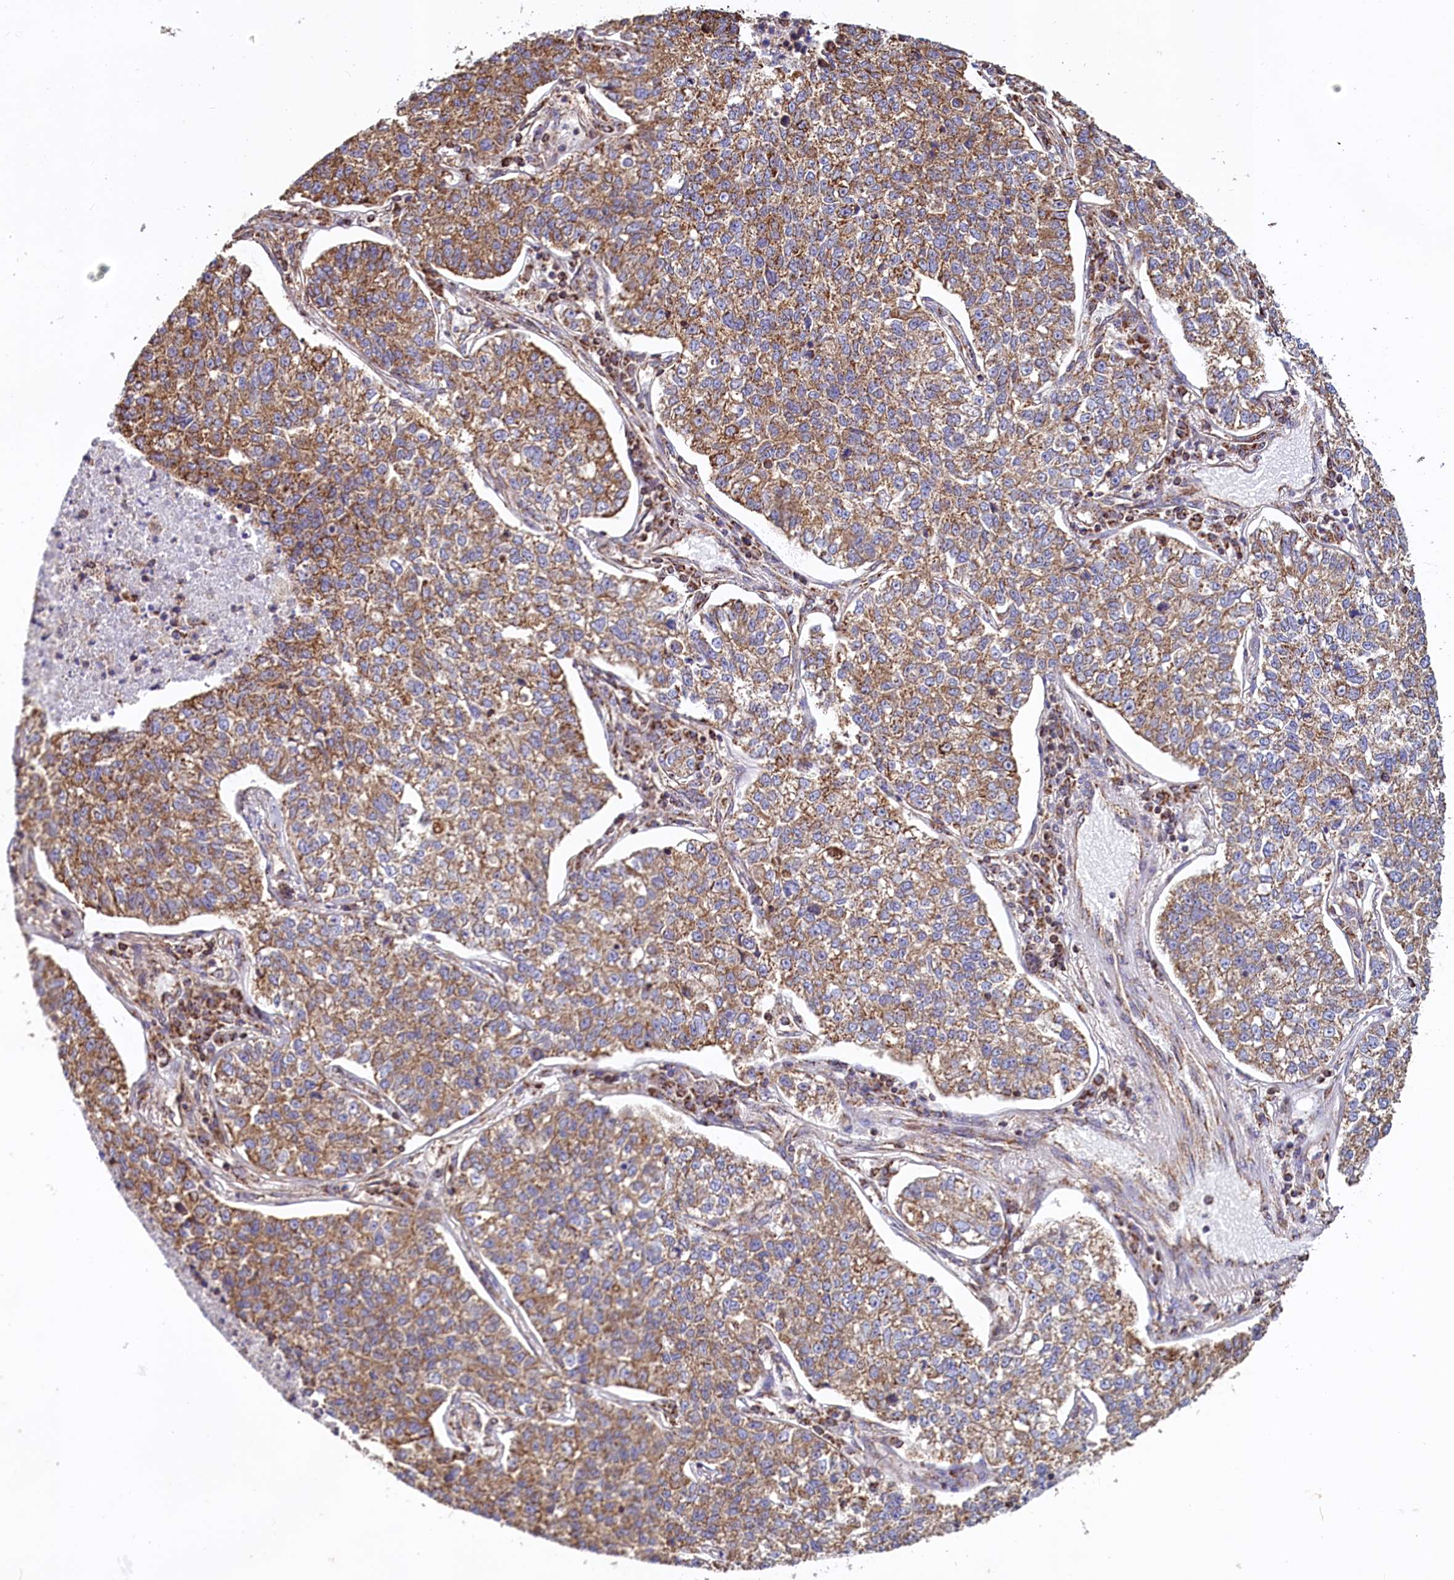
{"staining": {"intensity": "moderate", "quantity": ">75%", "location": "cytoplasmic/membranous"}, "tissue": "lung cancer", "cell_type": "Tumor cells", "image_type": "cancer", "snomed": [{"axis": "morphology", "description": "Adenocarcinoma, NOS"}, {"axis": "topography", "description": "Lung"}], "caption": "IHC micrograph of neoplastic tissue: human lung adenocarcinoma stained using immunohistochemistry exhibits medium levels of moderate protein expression localized specifically in the cytoplasmic/membranous of tumor cells, appearing as a cytoplasmic/membranous brown color.", "gene": "NUDT15", "patient": {"sex": "male", "age": 49}}